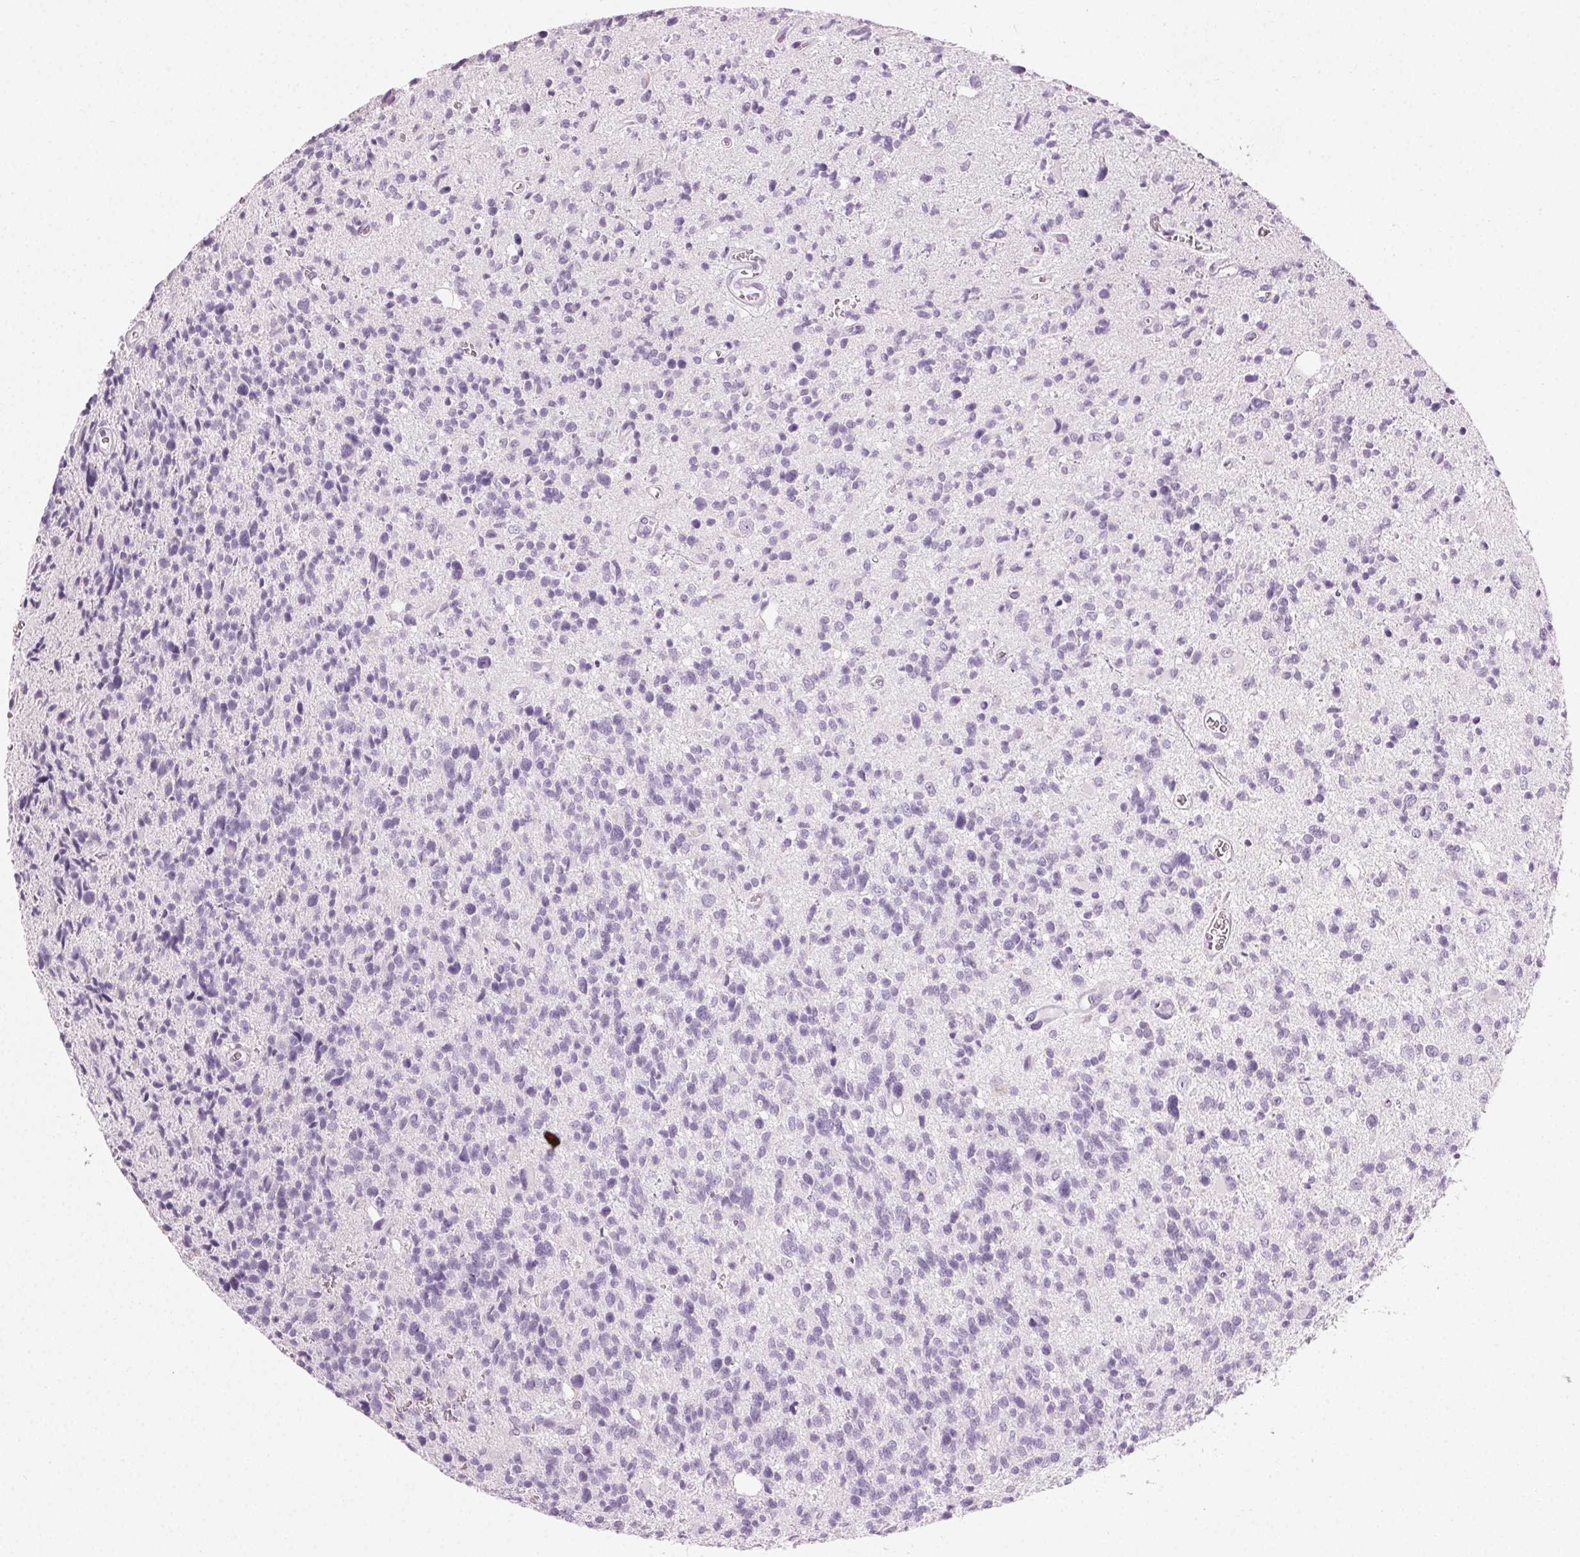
{"staining": {"intensity": "negative", "quantity": "none", "location": "none"}, "tissue": "glioma", "cell_type": "Tumor cells", "image_type": "cancer", "snomed": [{"axis": "morphology", "description": "Glioma, malignant, High grade"}, {"axis": "topography", "description": "Brain"}], "caption": "The photomicrograph reveals no staining of tumor cells in high-grade glioma (malignant).", "gene": "MPO", "patient": {"sex": "male", "age": 29}}